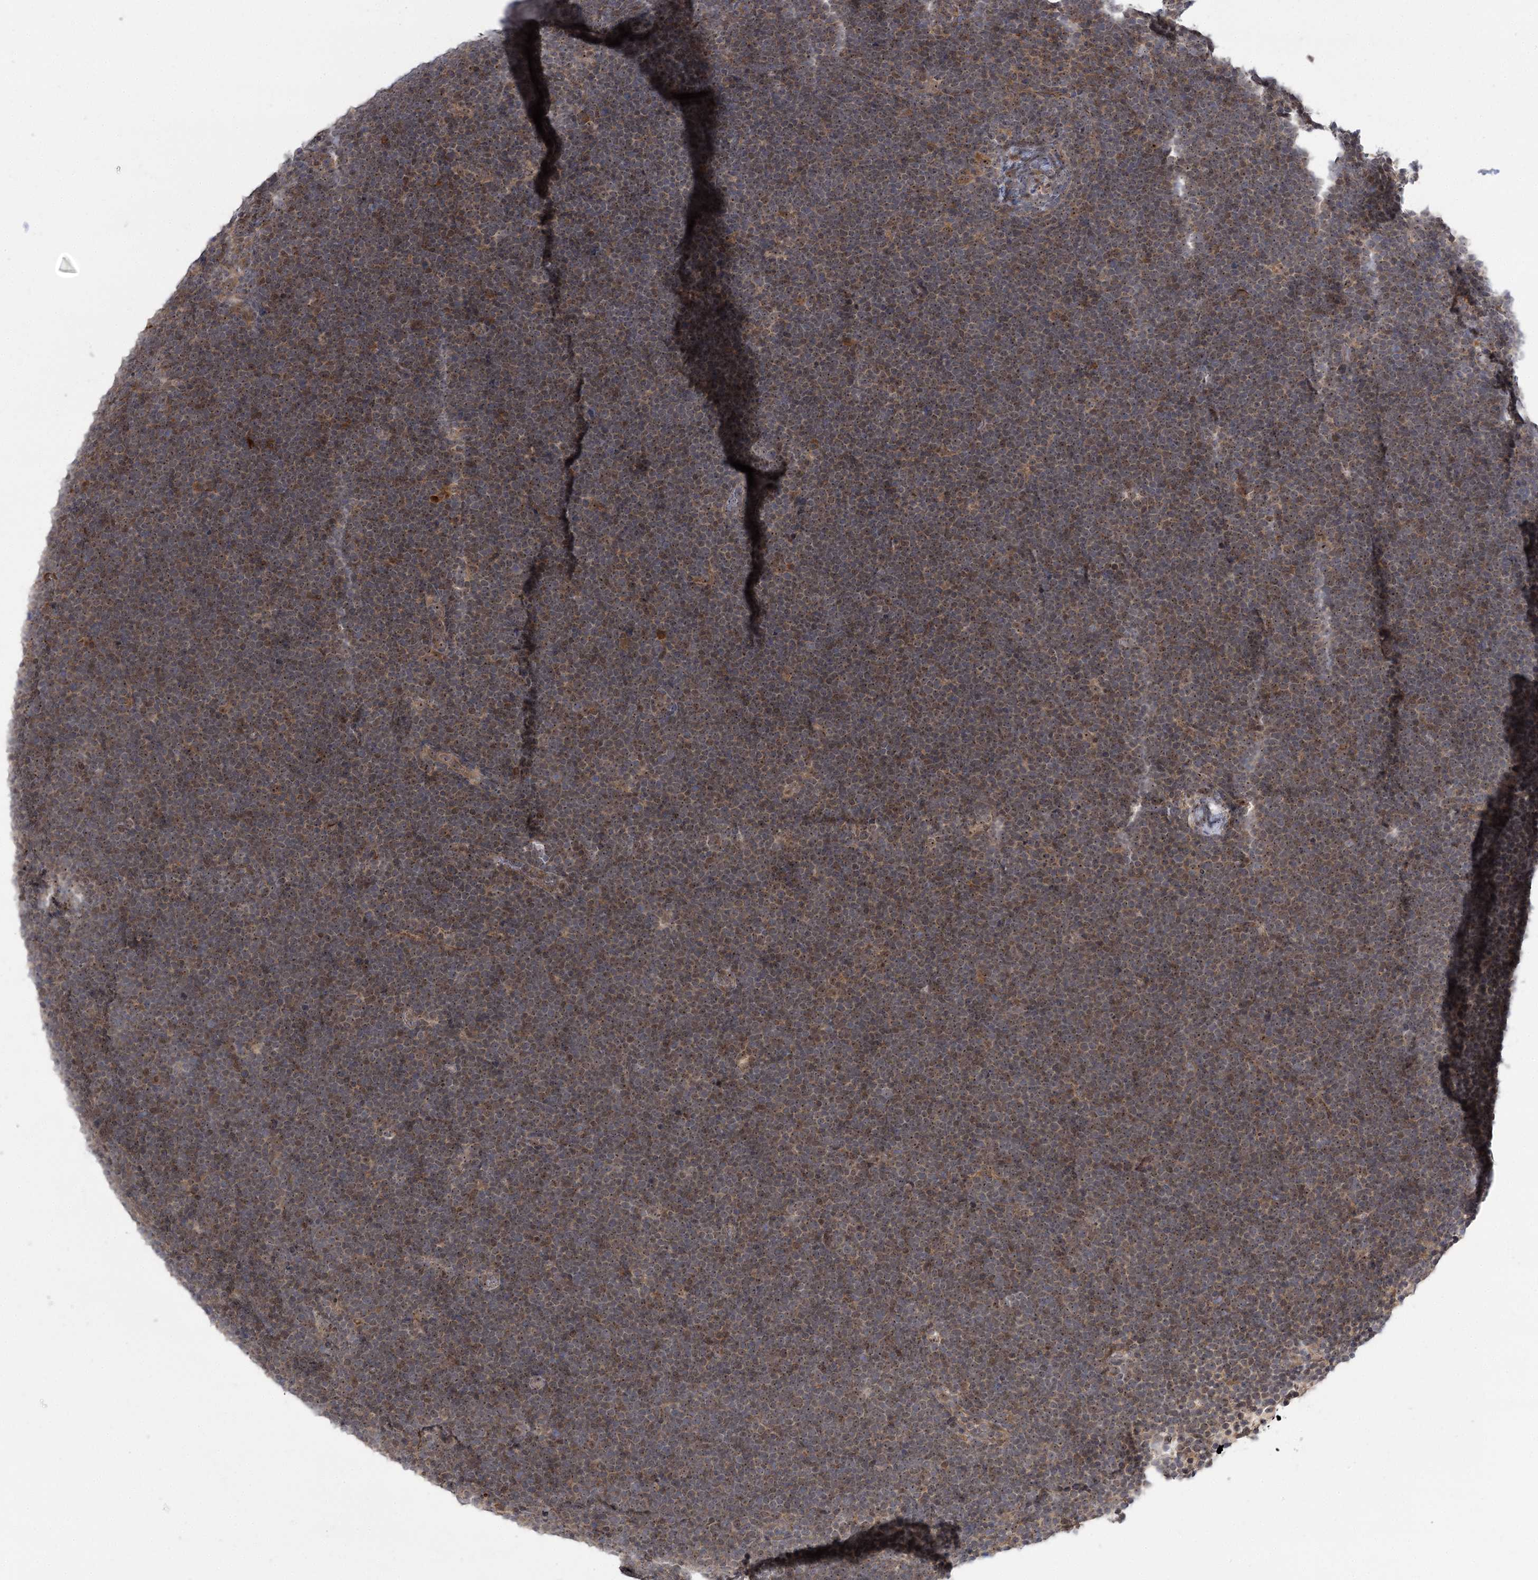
{"staining": {"intensity": "weak", "quantity": ">75%", "location": "nuclear"}, "tissue": "lymphoma", "cell_type": "Tumor cells", "image_type": "cancer", "snomed": [{"axis": "morphology", "description": "Malignant lymphoma, non-Hodgkin's type, High grade"}, {"axis": "topography", "description": "Lymph node"}], "caption": "An image showing weak nuclear positivity in about >75% of tumor cells in lymphoma, as visualized by brown immunohistochemical staining.", "gene": "SERGEF", "patient": {"sex": "male", "age": 13}}